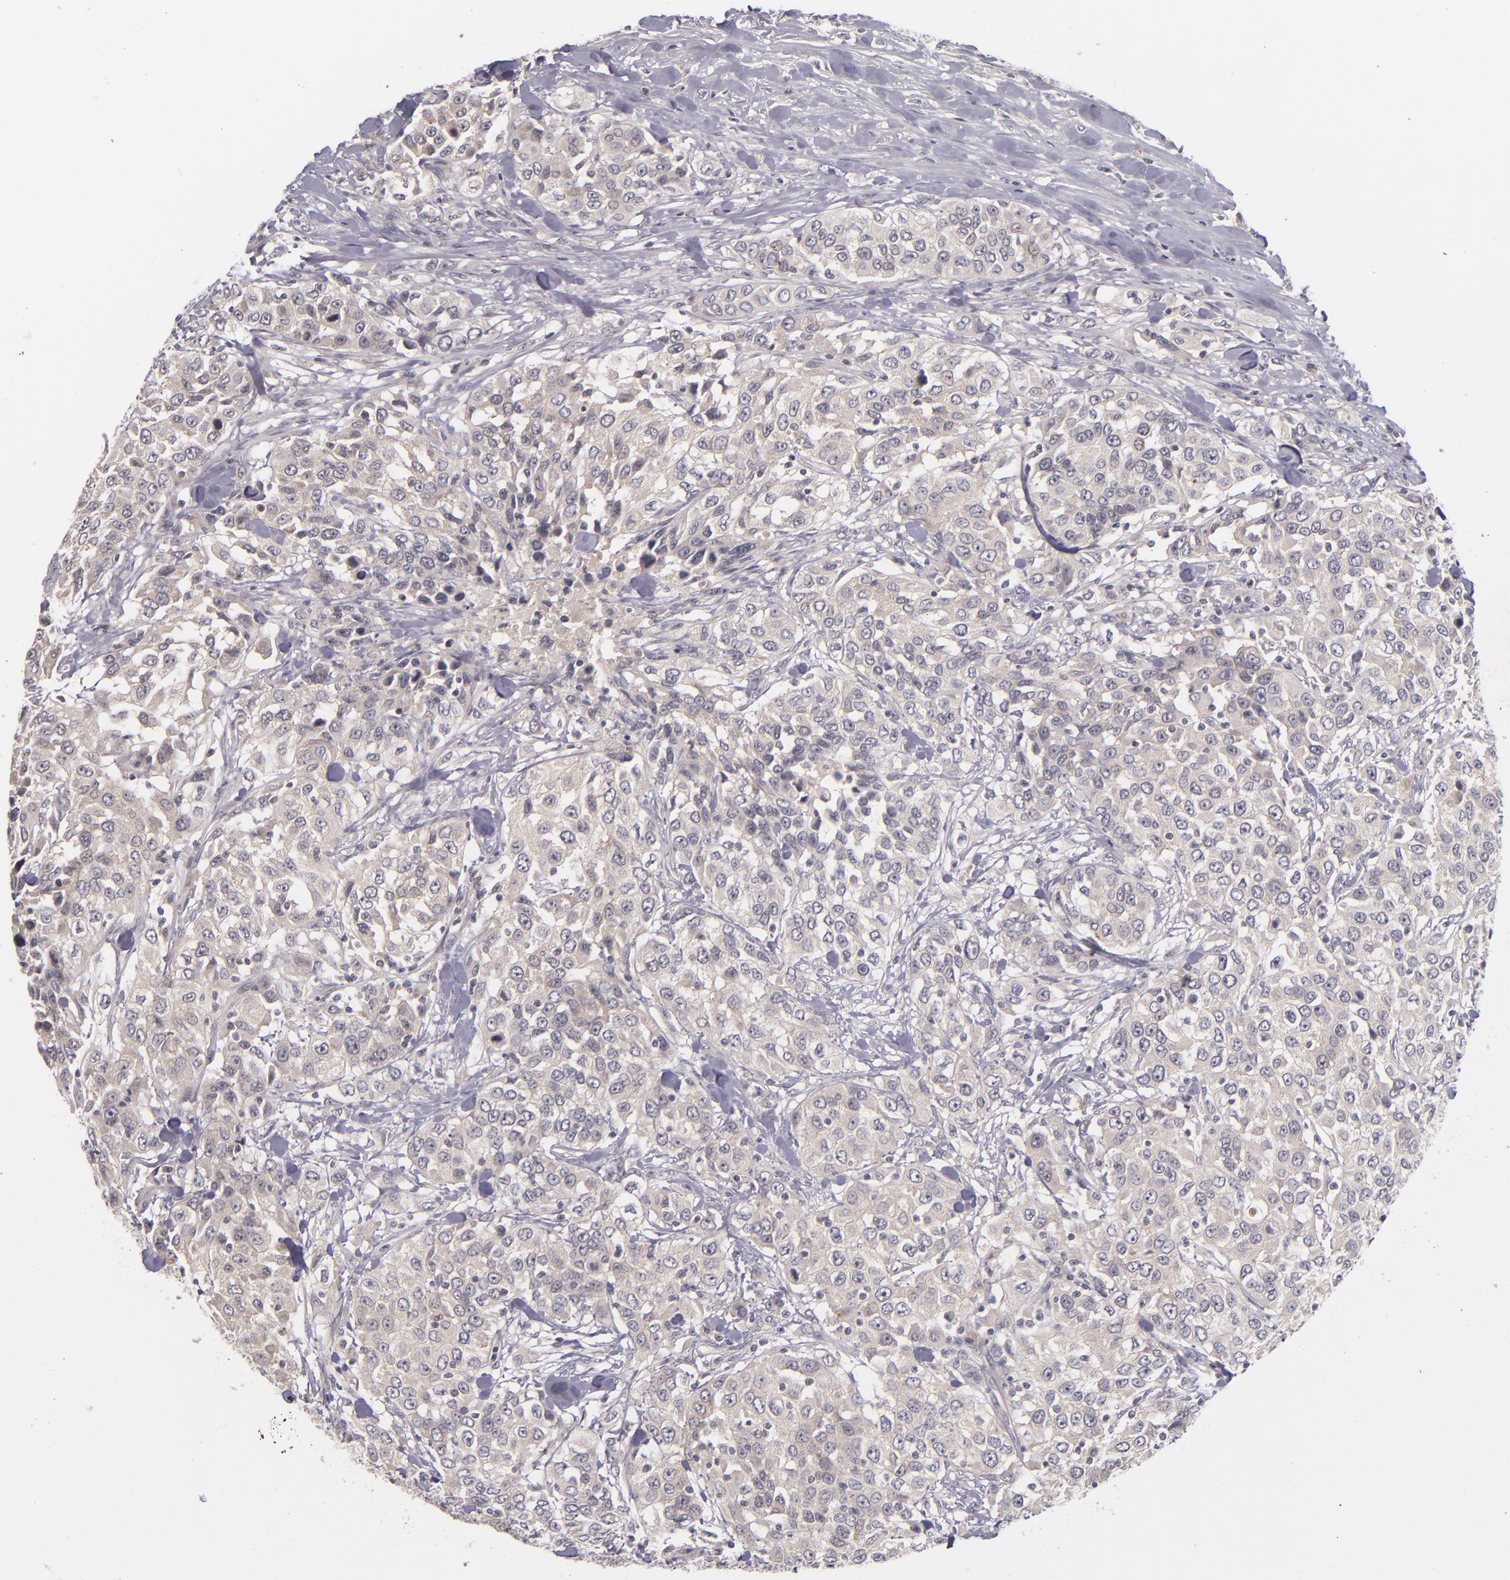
{"staining": {"intensity": "weak", "quantity": "25%-75%", "location": "cytoplasmic/membranous"}, "tissue": "urothelial cancer", "cell_type": "Tumor cells", "image_type": "cancer", "snomed": [{"axis": "morphology", "description": "Urothelial carcinoma, High grade"}, {"axis": "topography", "description": "Urinary bladder"}], "caption": "The micrograph exhibits a brown stain indicating the presence of a protein in the cytoplasmic/membranous of tumor cells in urothelial carcinoma (high-grade). The staining is performed using DAB brown chromogen to label protein expression. The nuclei are counter-stained blue using hematoxylin.", "gene": "TSC2", "patient": {"sex": "female", "age": 80}}